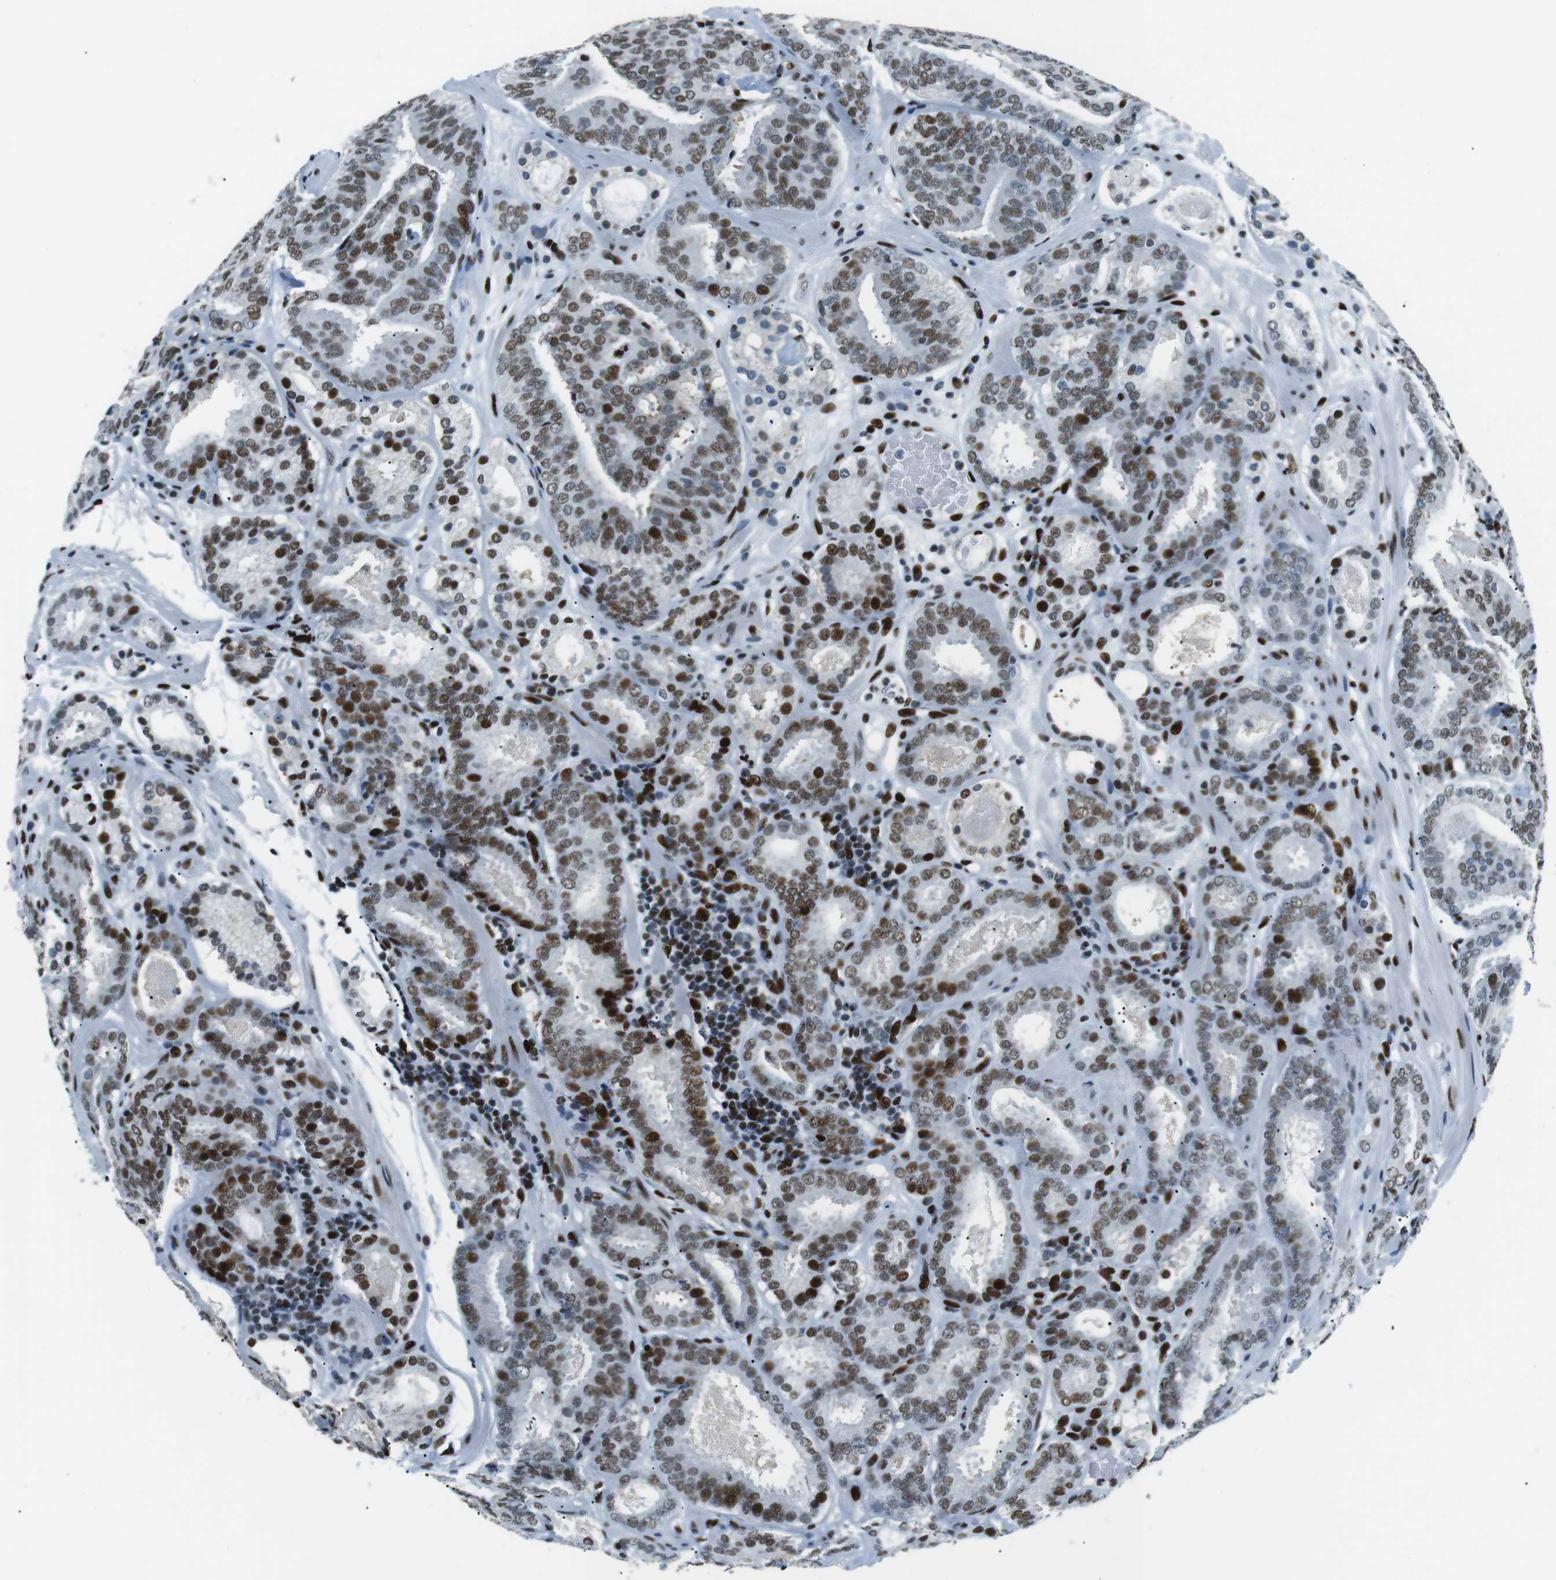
{"staining": {"intensity": "moderate", "quantity": ">75%", "location": "nuclear"}, "tissue": "prostate cancer", "cell_type": "Tumor cells", "image_type": "cancer", "snomed": [{"axis": "morphology", "description": "Adenocarcinoma, Low grade"}, {"axis": "topography", "description": "Prostate"}], "caption": "The micrograph displays immunohistochemical staining of prostate adenocarcinoma (low-grade). There is moderate nuclear expression is present in about >75% of tumor cells. (DAB (3,3'-diaminobenzidine) IHC with brightfield microscopy, high magnification).", "gene": "PML", "patient": {"sex": "male", "age": 69}}